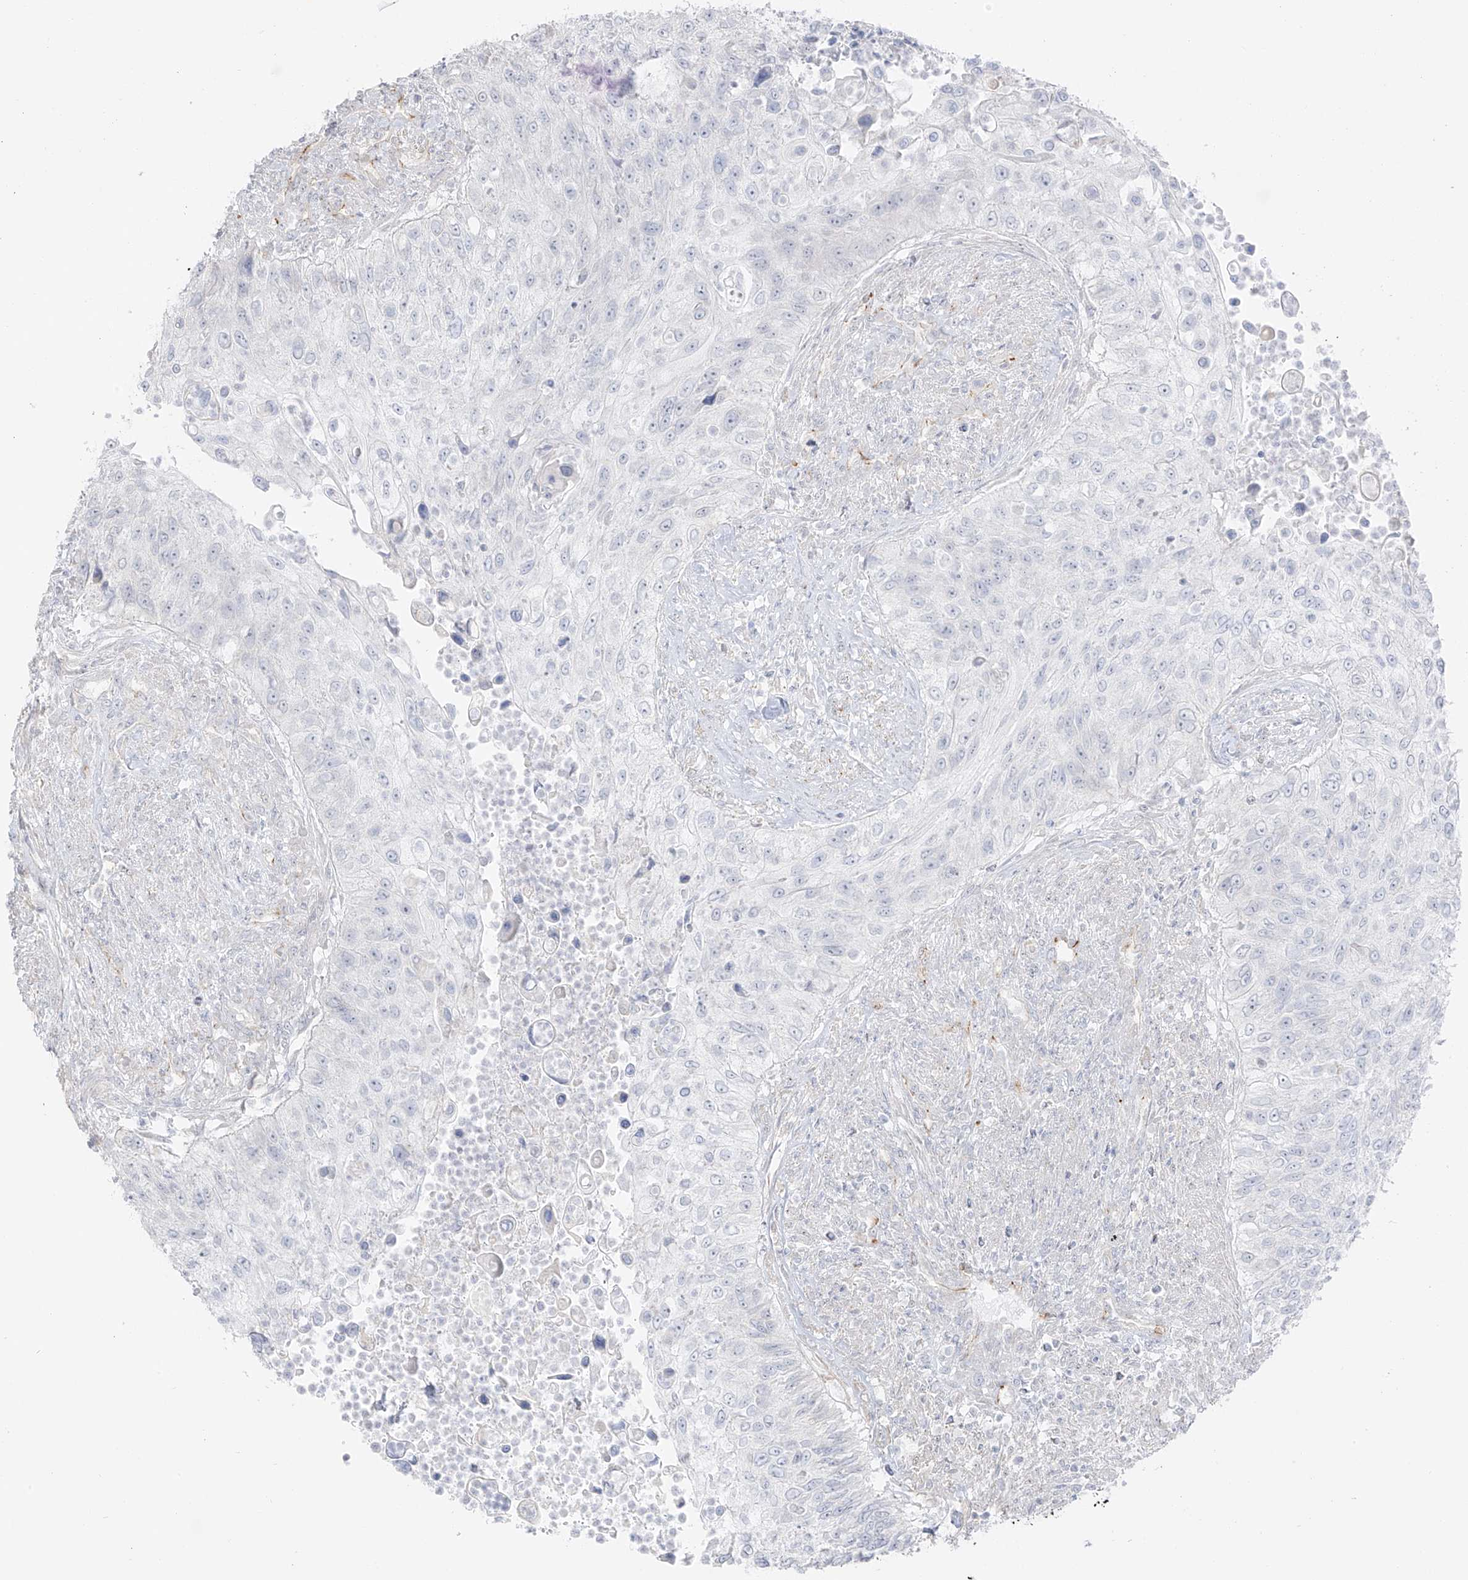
{"staining": {"intensity": "negative", "quantity": "none", "location": "none"}, "tissue": "urothelial cancer", "cell_type": "Tumor cells", "image_type": "cancer", "snomed": [{"axis": "morphology", "description": "Urothelial carcinoma, High grade"}, {"axis": "topography", "description": "Urinary bladder"}], "caption": "High-grade urothelial carcinoma was stained to show a protein in brown. There is no significant positivity in tumor cells. (DAB immunohistochemistry, high magnification).", "gene": "C11orf87", "patient": {"sex": "female", "age": 60}}